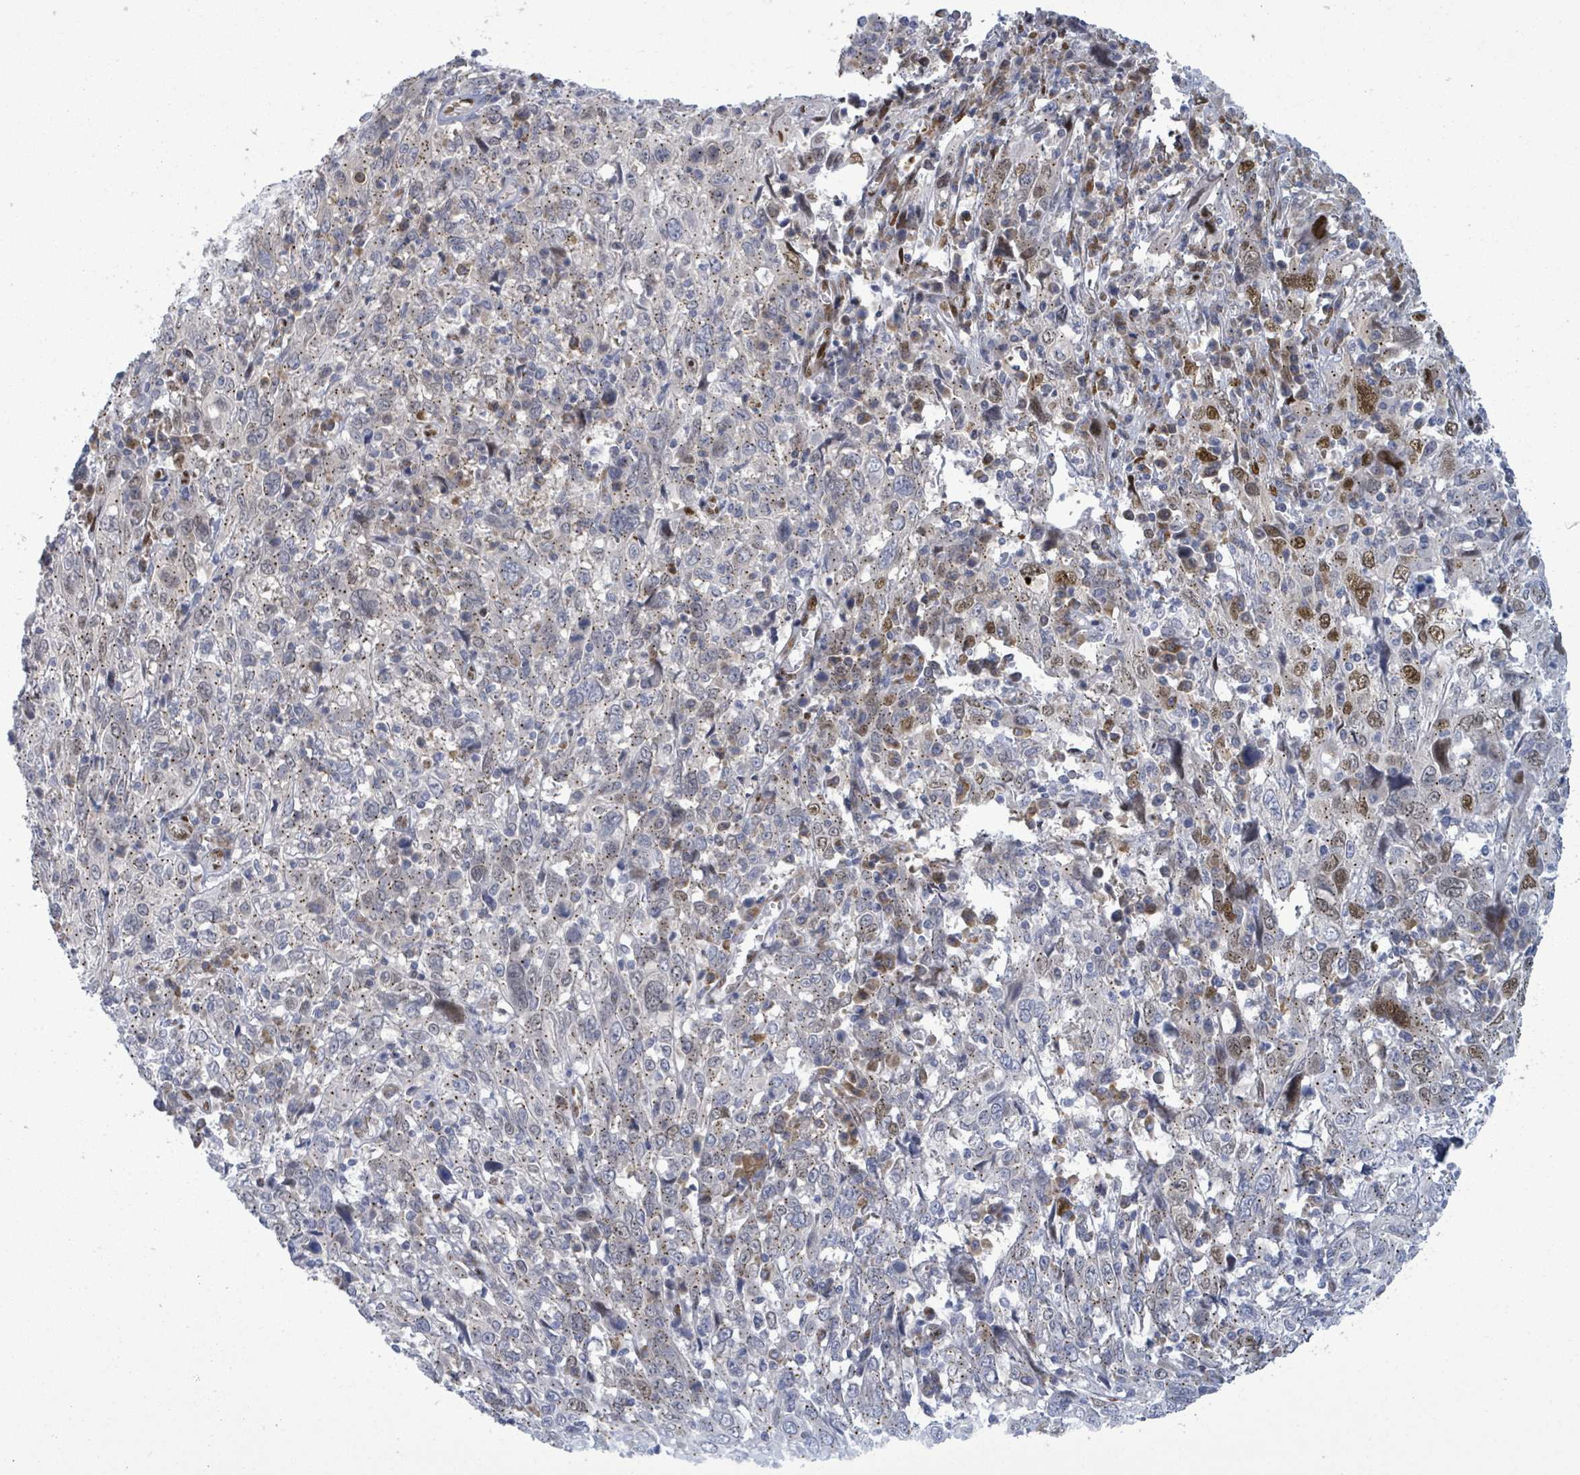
{"staining": {"intensity": "weak", "quantity": ">75%", "location": "cytoplasmic/membranous"}, "tissue": "cervical cancer", "cell_type": "Tumor cells", "image_type": "cancer", "snomed": [{"axis": "morphology", "description": "Squamous cell carcinoma, NOS"}, {"axis": "topography", "description": "Cervix"}], "caption": "A brown stain shows weak cytoplasmic/membranous staining of a protein in human cervical cancer tumor cells.", "gene": "TUSC1", "patient": {"sex": "female", "age": 46}}